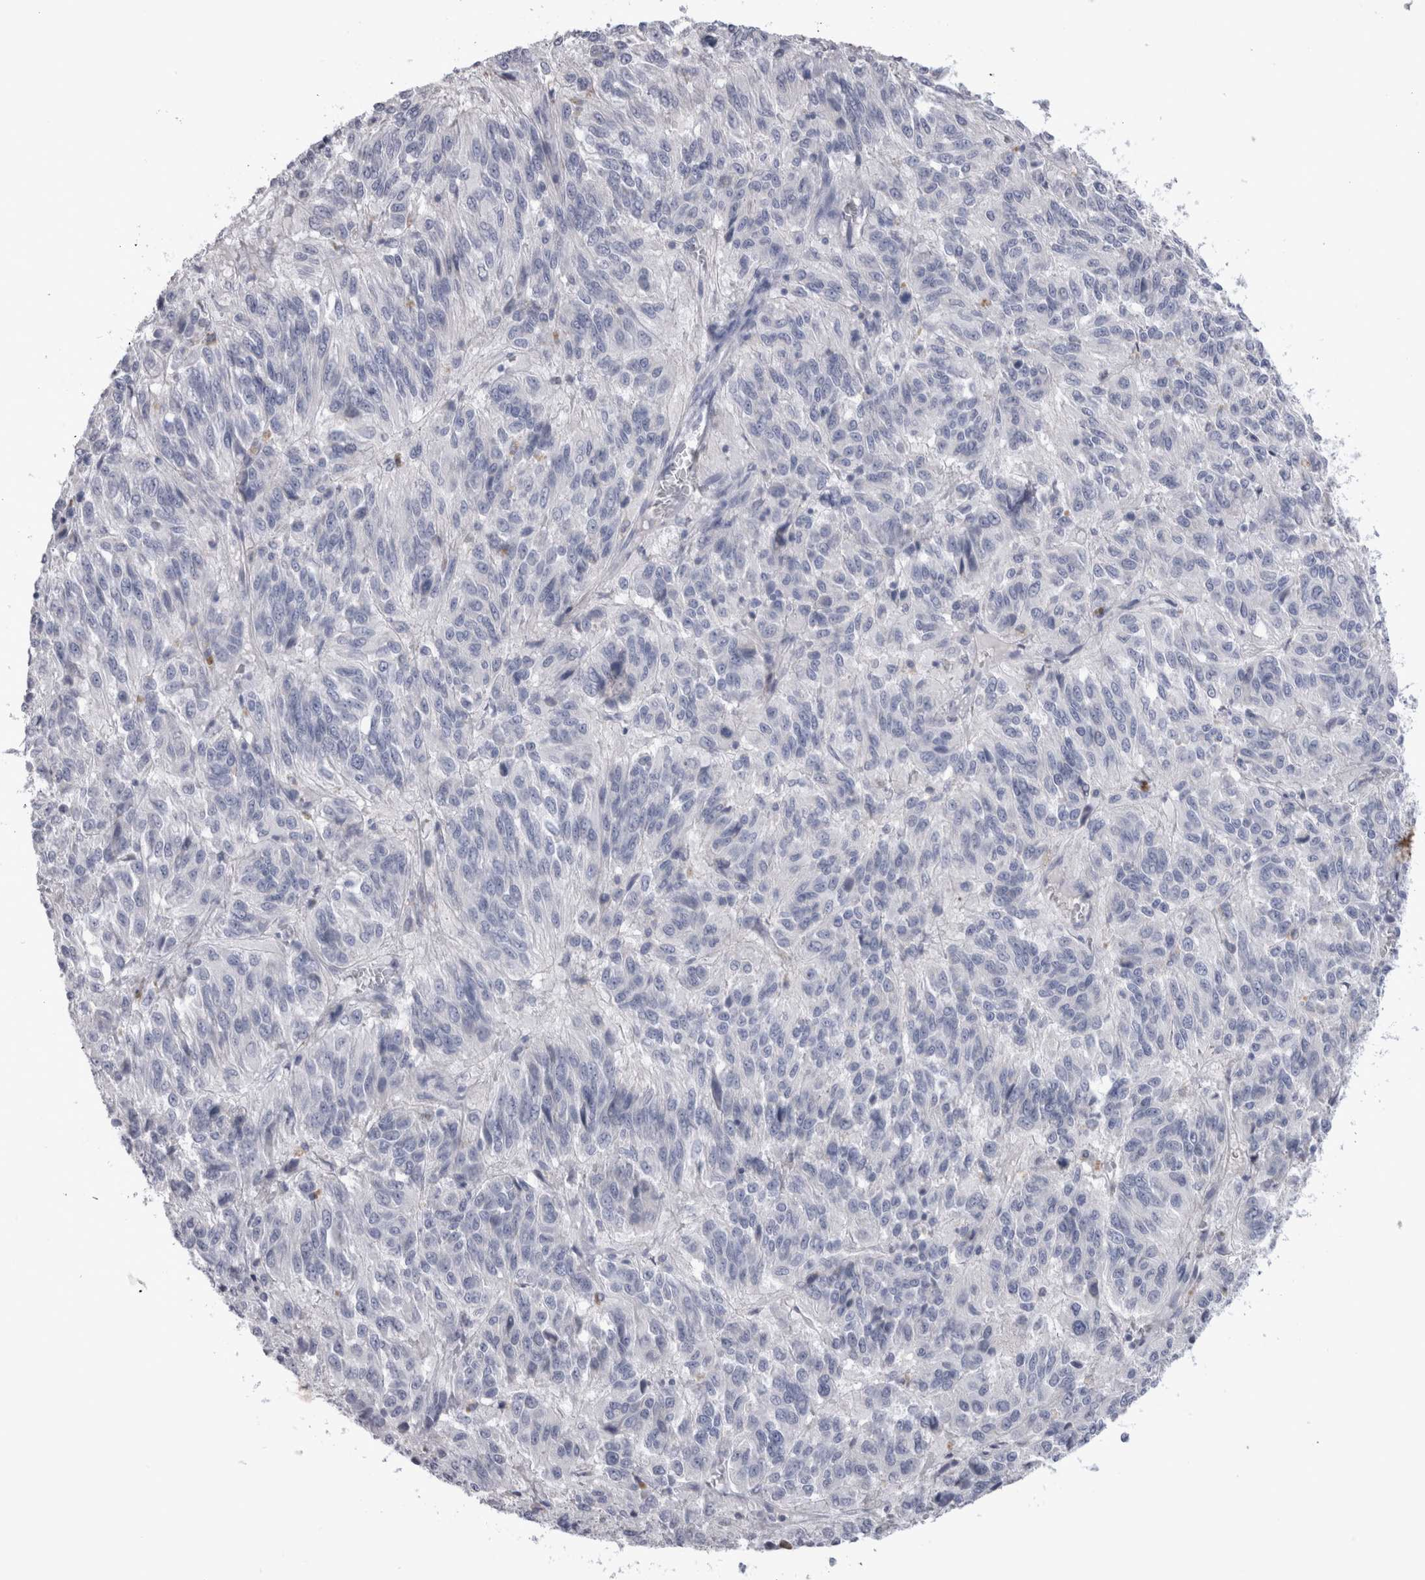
{"staining": {"intensity": "negative", "quantity": "none", "location": "none"}, "tissue": "melanoma", "cell_type": "Tumor cells", "image_type": "cancer", "snomed": [{"axis": "morphology", "description": "Malignant melanoma, Metastatic site"}, {"axis": "topography", "description": "Lung"}], "caption": "This histopathology image is of melanoma stained with immunohistochemistry to label a protein in brown with the nuclei are counter-stained blue. There is no positivity in tumor cells. (Immunohistochemistry, brightfield microscopy, high magnification).", "gene": "ADAM2", "patient": {"sex": "male", "age": 64}}